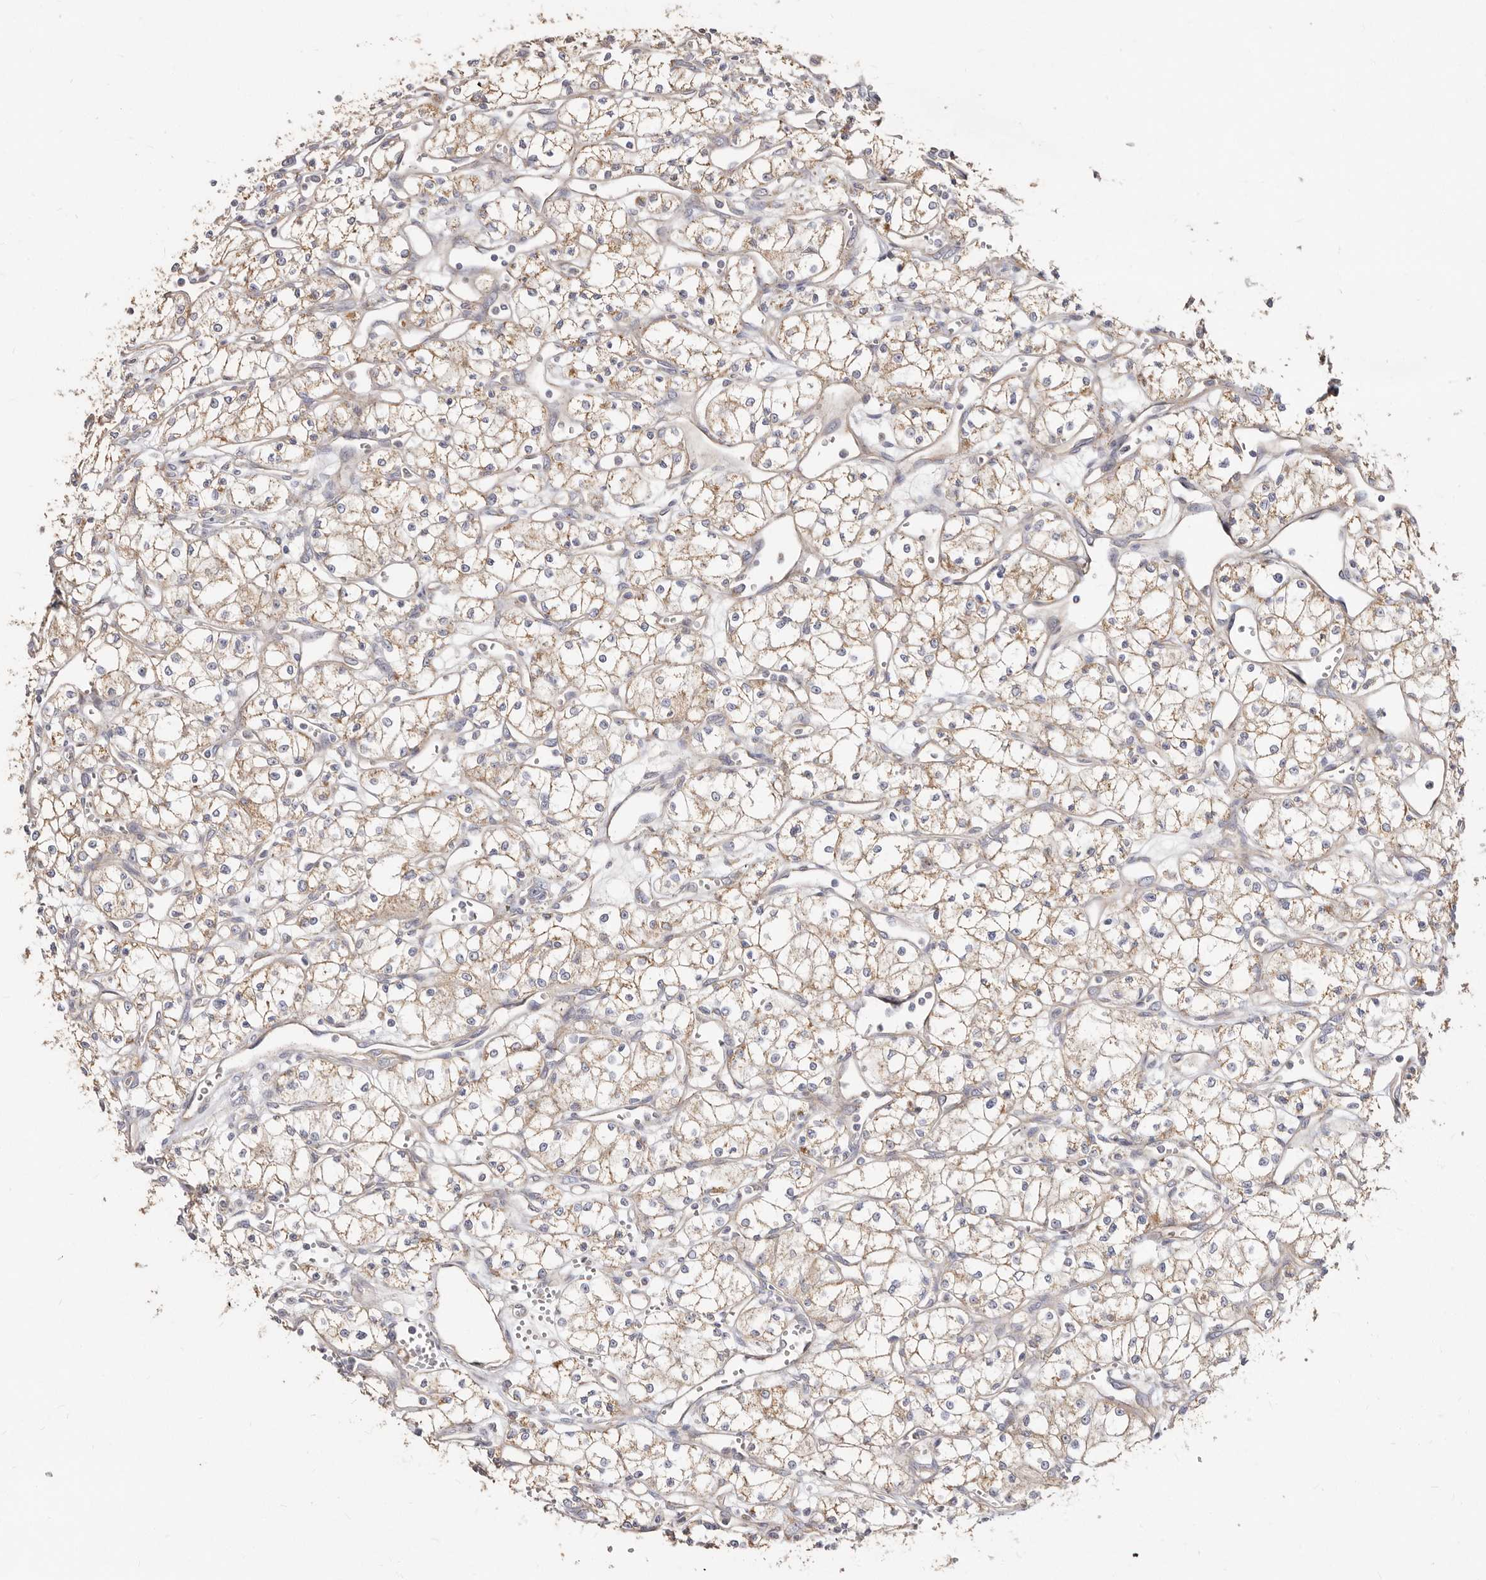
{"staining": {"intensity": "weak", "quantity": ">75%", "location": "cytoplasmic/membranous"}, "tissue": "renal cancer", "cell_type": "Tumor cells", "image_type": "cancer", "snomed": [{"axis": "morphology", "description": "Adenocarcinoma, NOS"}, {"axis": "topography", "description": "Kidney"}], "caption": "This is an image of IHC staining of adenocarcinoma (renal), which shows weak positivity in the cytoplasmic/membranous of tumor cells.", "gene": "BAIAP2L1", "patient": {"sex": "male", "age": 59}}